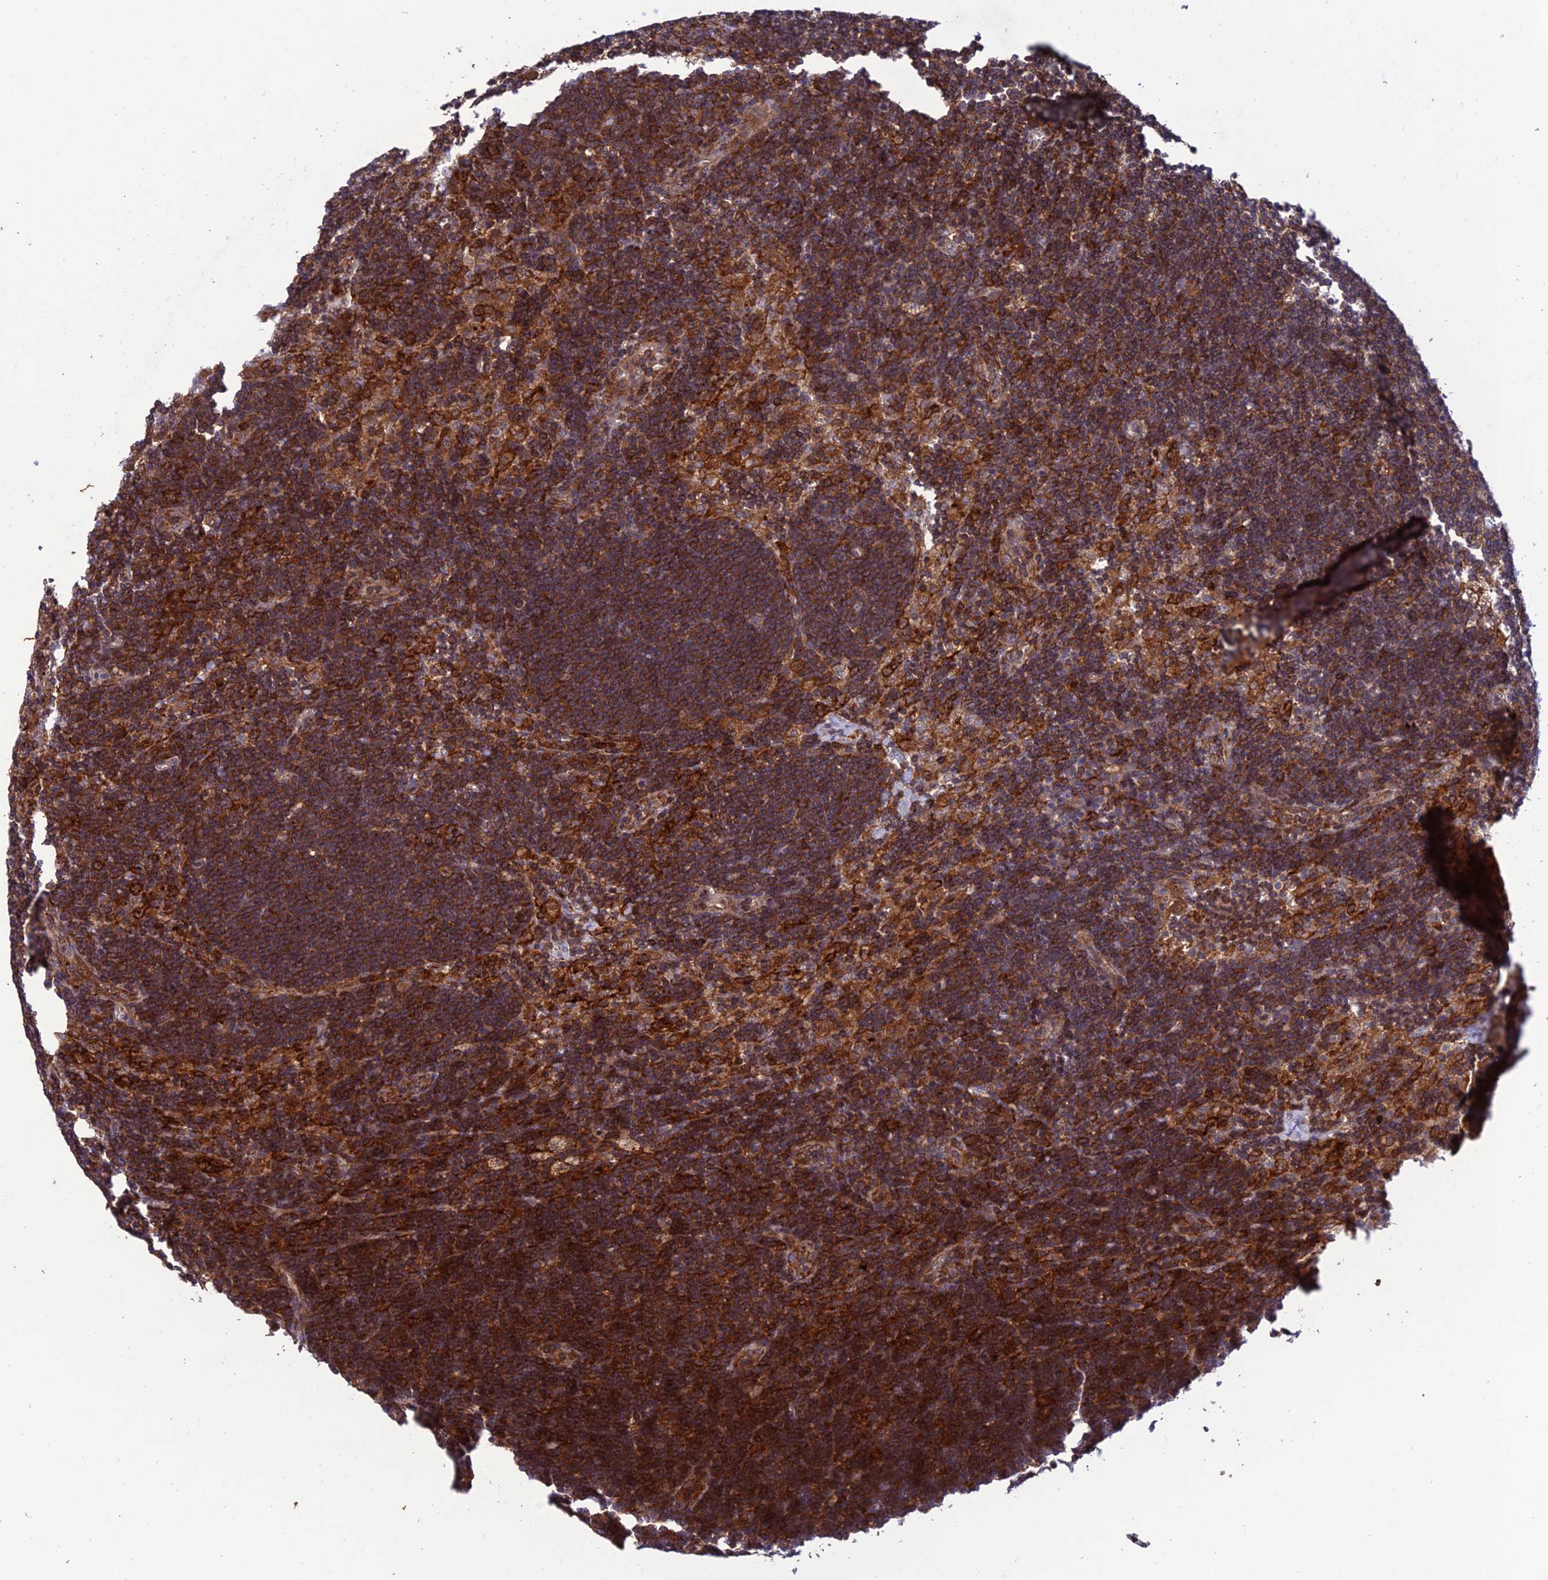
{"staining": {"intensity": "moderate", "quantity": ">75%", "location": "cytoplasmic/membranous"}, "tissue": "lymph node", "cell_type": "Germinal center cells", "image_type": "normal", "snomed": [{"axis": "morphology", "description": "Normal tissue, NOS"}, {"axis": "topography", "description": "Lymph node"}], "caption": "A brown stain highlights moderate cytoplasmic/membranous staining of a protein in germinal center cells of benign lymph node.", "gene": "FAM76A", "patient": {"sex": "male", "age": 24}}